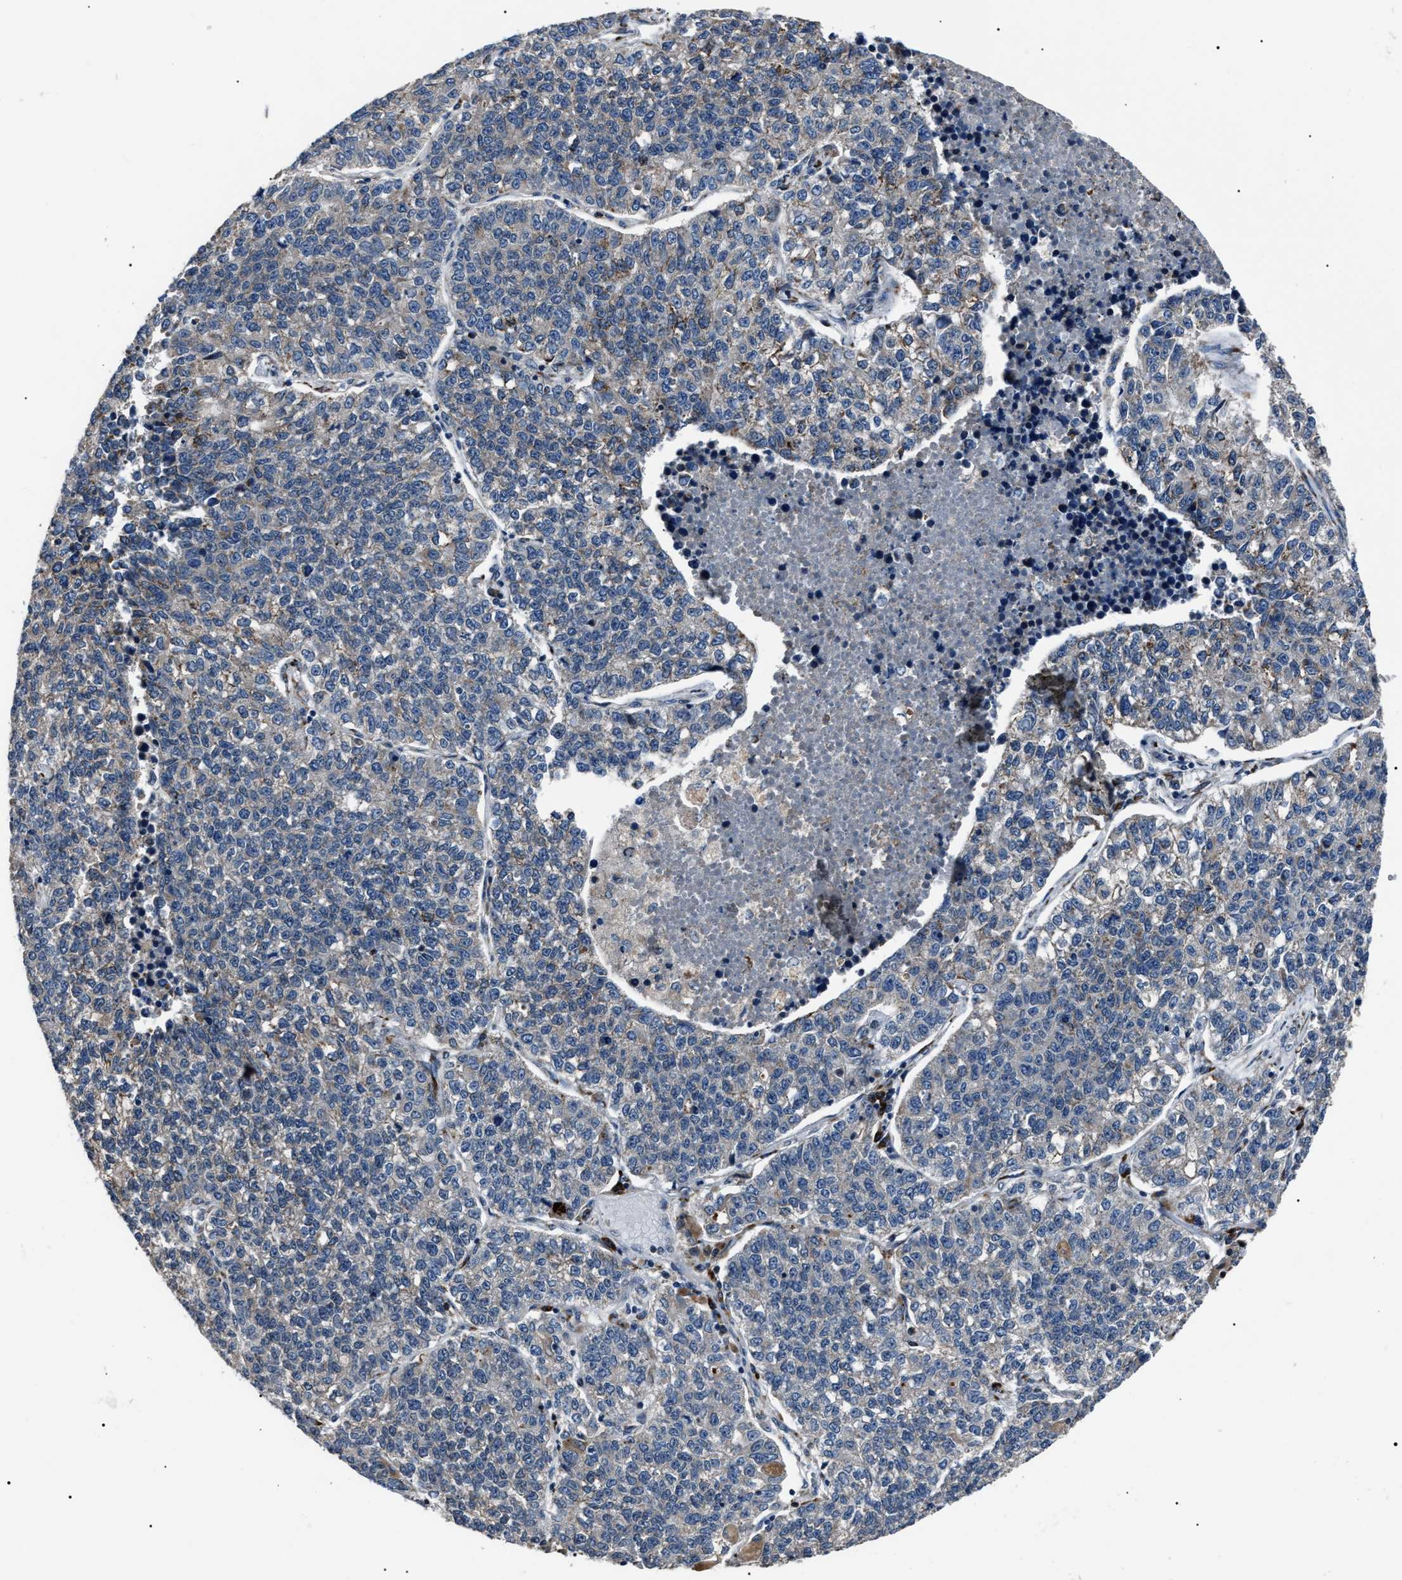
{"staining": {"intensity": "weak", "quantity": "<25%", "location": "cytoplasmic/membranous"}, "tissue": "lung cancer", "cell_type": "Tumor cells", "image_type": "cancer", "snomed": [{"axis": "morphology", "description": "Adenocarcinoma, NOS"}, {"axis": "topography", "description": "Lung"}], "caption": "Immunohistochemistry (IHC) image of adenocarcinoma (lung) stained for a protein (brown), which reveals no staining in tumor cells. (IHC, brightfield microscopy, high magnification).", "gene": "LRRC14", "patient": {"sex": "male", "age": 49}}